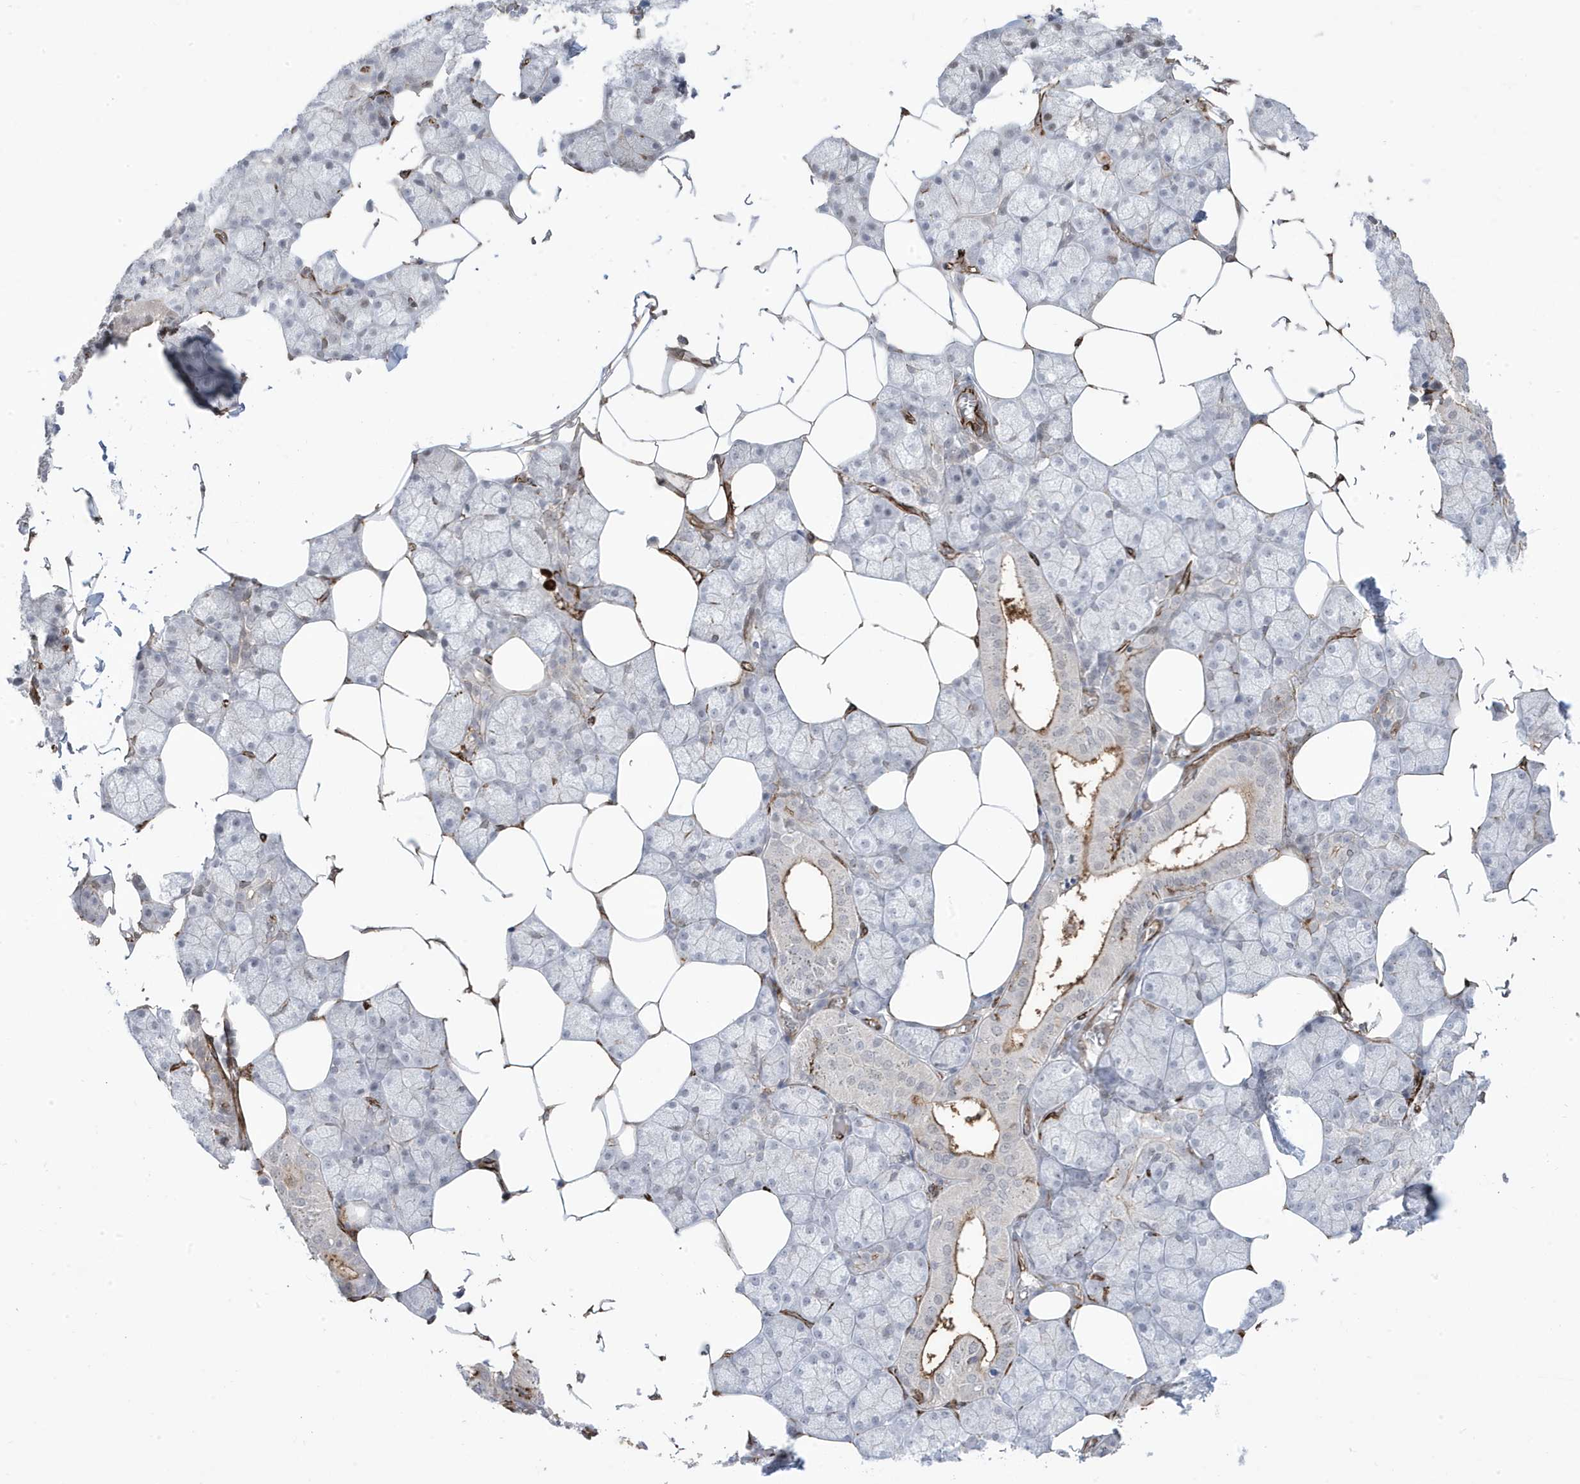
{"staining": {"intensity": "moderate", "quantity": "<25%", "location": "cytoplasmic/membranous"}, "tissue": "salivary gland", "cell_type": "Glandular cells", "image_type": "normal", "snomed": [{"axis": "morphology", "description": "Normal tissue, NOS"}, {"axis": "topography", "description": "Salivary gland"}], "caption": "Glandular cells reveal moderate cytoplasmic/membranous positivity in approximately <25% of cells in benign salivary gland.", "gene": "ADAMTSL3", "patient": {"sex": "male", "age": 62}}